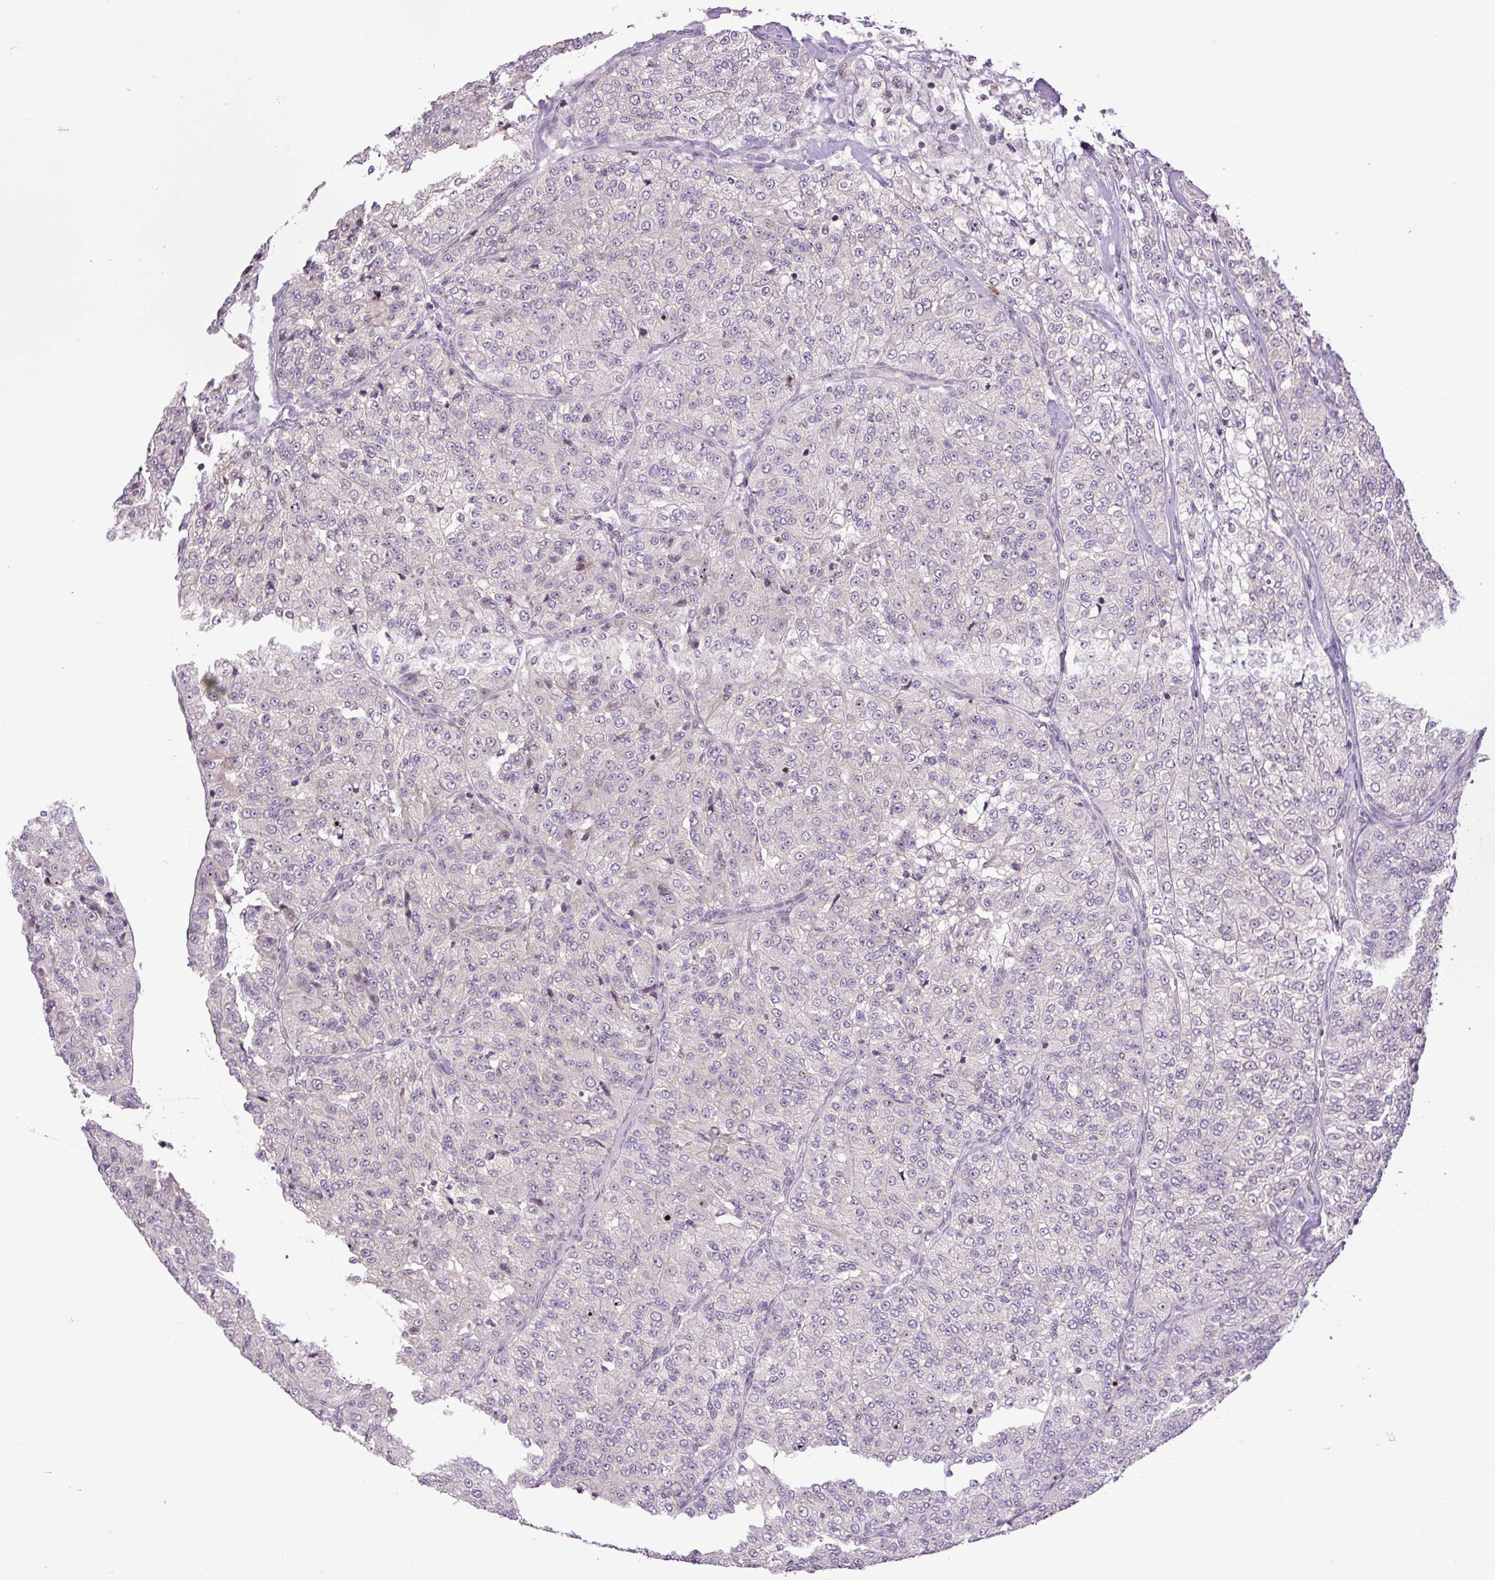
{"staining": {"intensity": "negative", "quantity": "none", "location": "none"}, "tissue": "renal cancer", "cell_type": "Tumor cells", "image_type": "cancer", "snomed": [{"axis": "morphology", "description": "Adenocarcinoma, NOS"}, {"axis": "topography", "description": "Kidney"}], "caption": "Immunohistochemistry (IHC) image of renal adenocarcinoma stained for a protein (brown), which exhibits no positivity in tumor cells.", "gene": "KPNA1", "patient": {"sex": "female", "age": 63}}